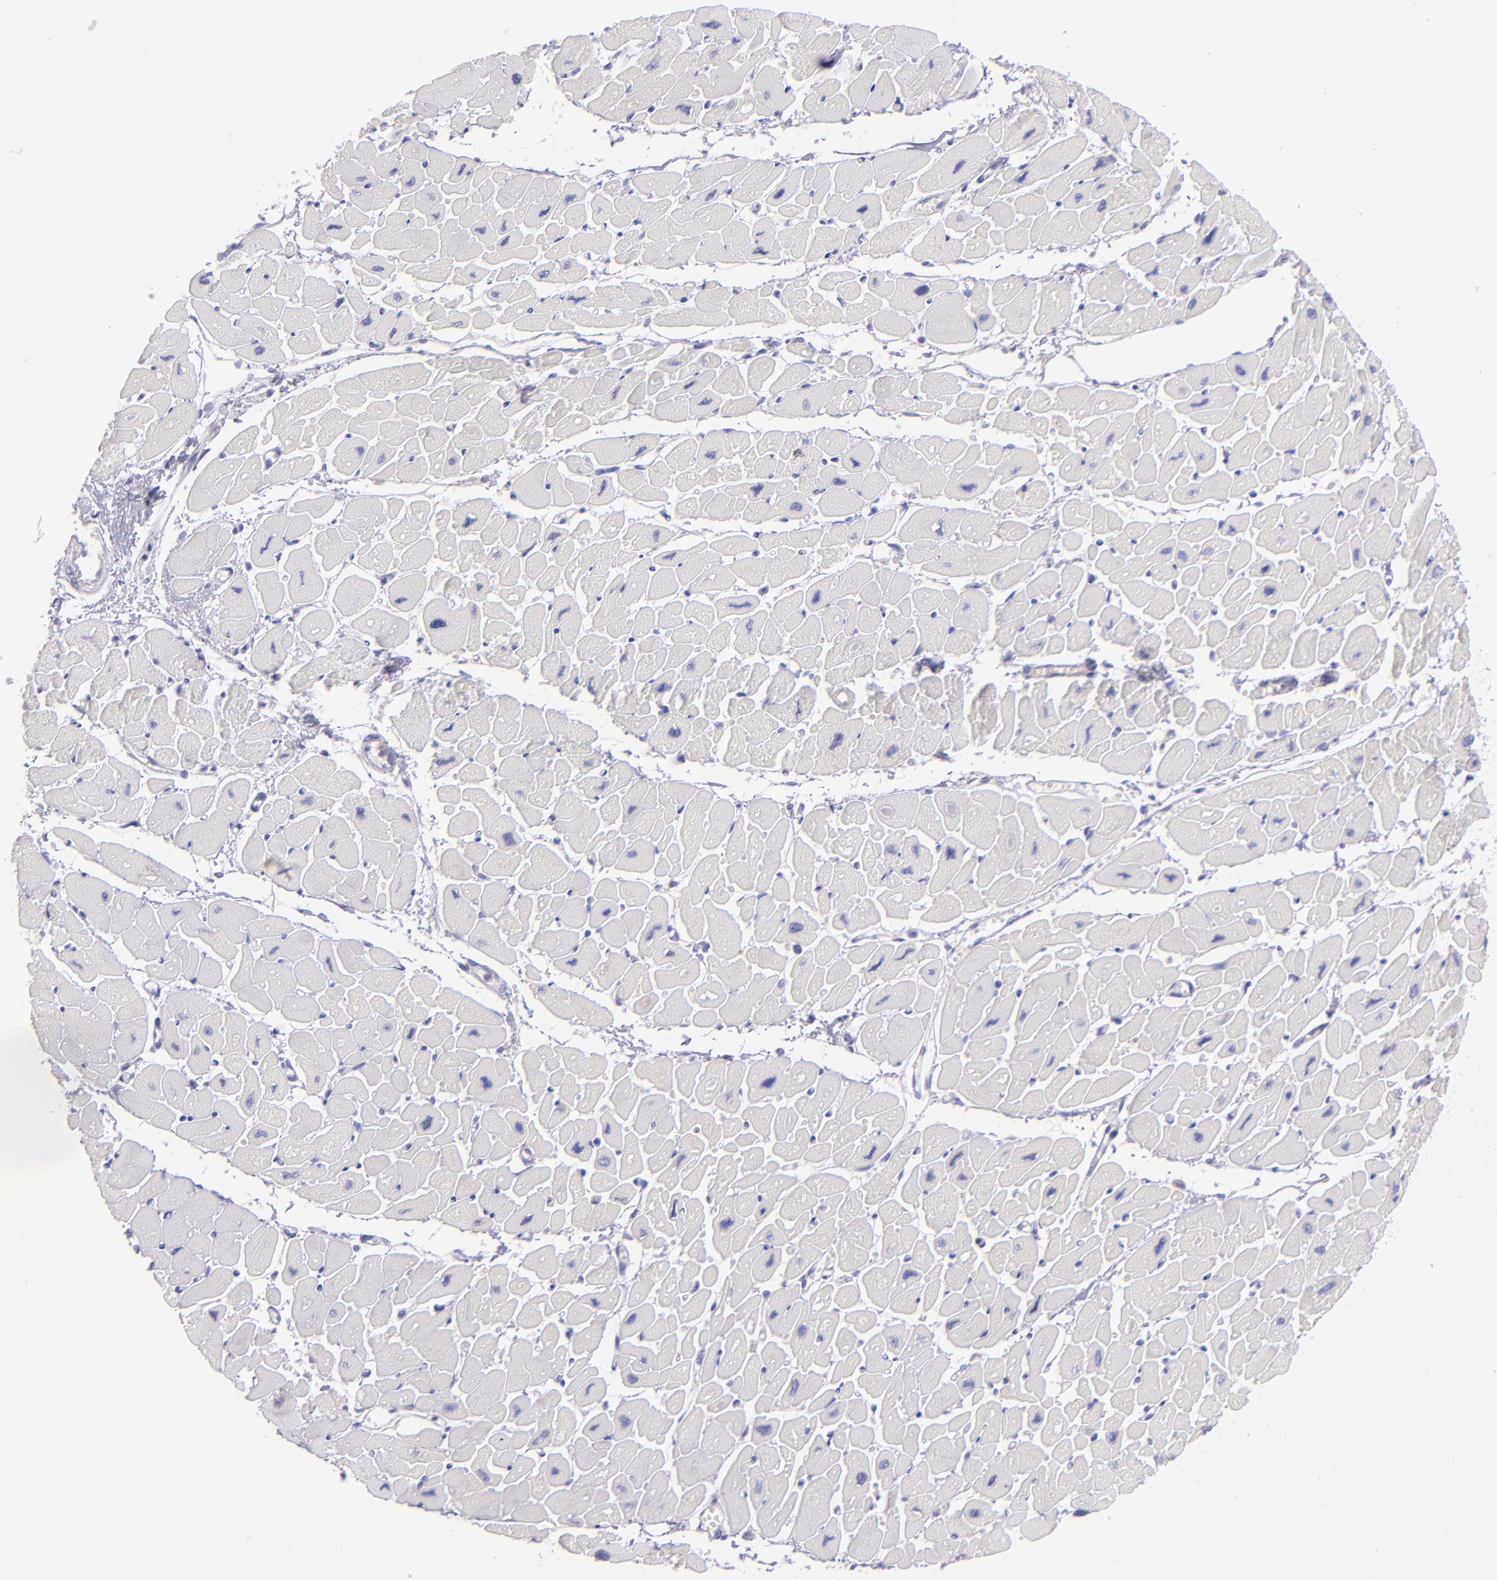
{"staining": {"intensity": "negative", "quantity": "none", "location": "none"}, "tissue": "heart muscle", "cell_type": "Cardiomyocytes", "image_type": "normal", "snomed": [{"axis": "morphology", "description": "Normal tissue, NOS"}, {"axis": "topography", "description": "Heart"}], "caption": "This is an immunohistochemistry (IHC) image of normal heart muscle. There is no expression in cardiomyocytes.", "gene": "IRF8", "patient": {"sex": "female", "age": 54}}